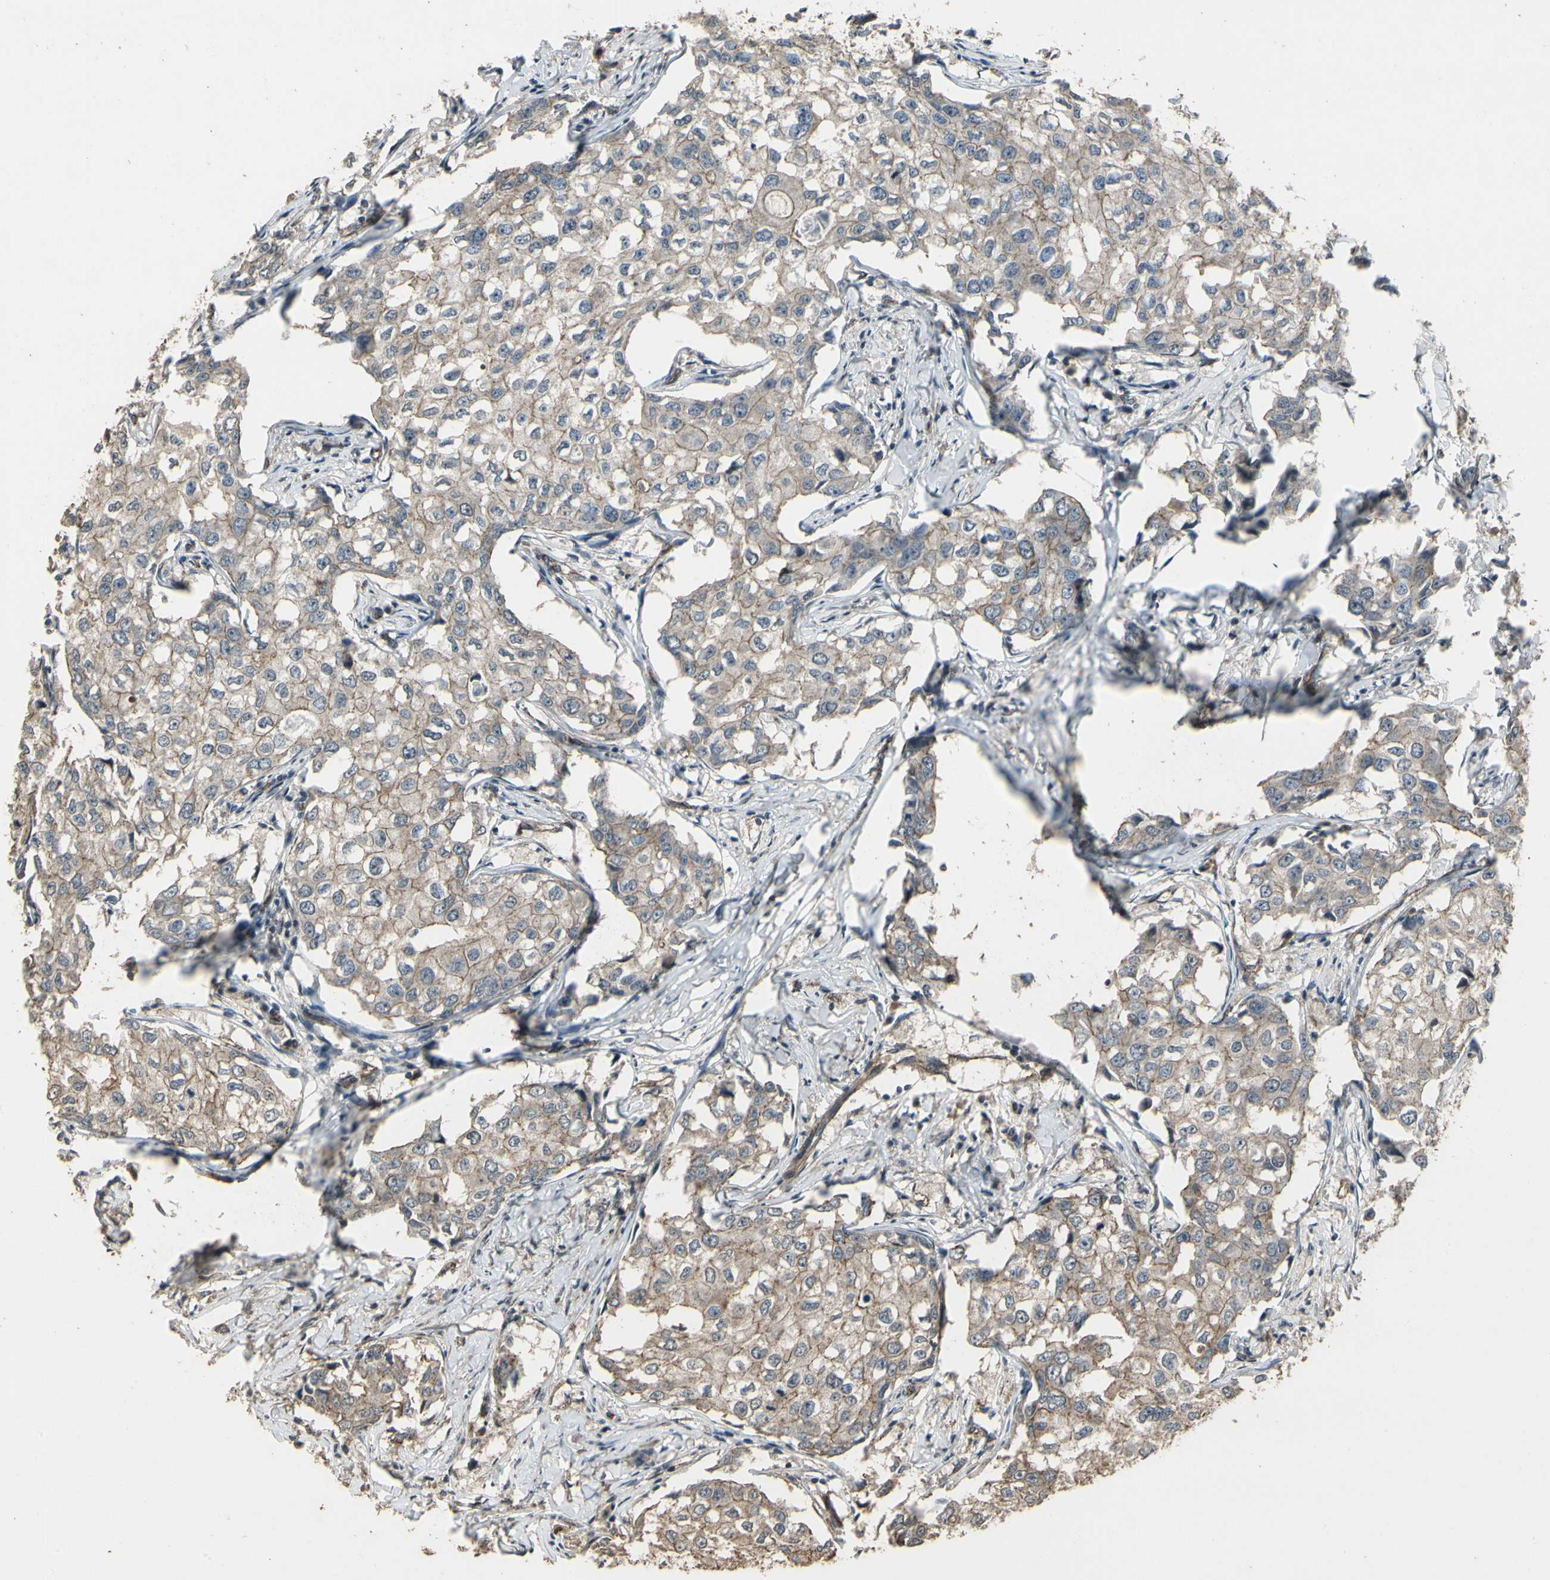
{"staining": {"intensity": "weak", "quantity": ">75%", "location": "cytoplasmic/membranous"}, "tissue": "breast cancer", "cell_type": "Tumor cells", "image_type": "cancer", "snomed": [{"axis": "morphology", "description": "Duct carcinoma"}, {"axis": "topography", "description": "Breast"}], "caption": "A brown stain highlights weak cytoplasmic/membranous staining of a protein in human invasive ductal carcinoma (breast) tumor cells. The protein of interest is shown in brown color, while the nuclei are stained blue.", "gene": "RNF180", "patient": {"sex": "female", "age": 27}}